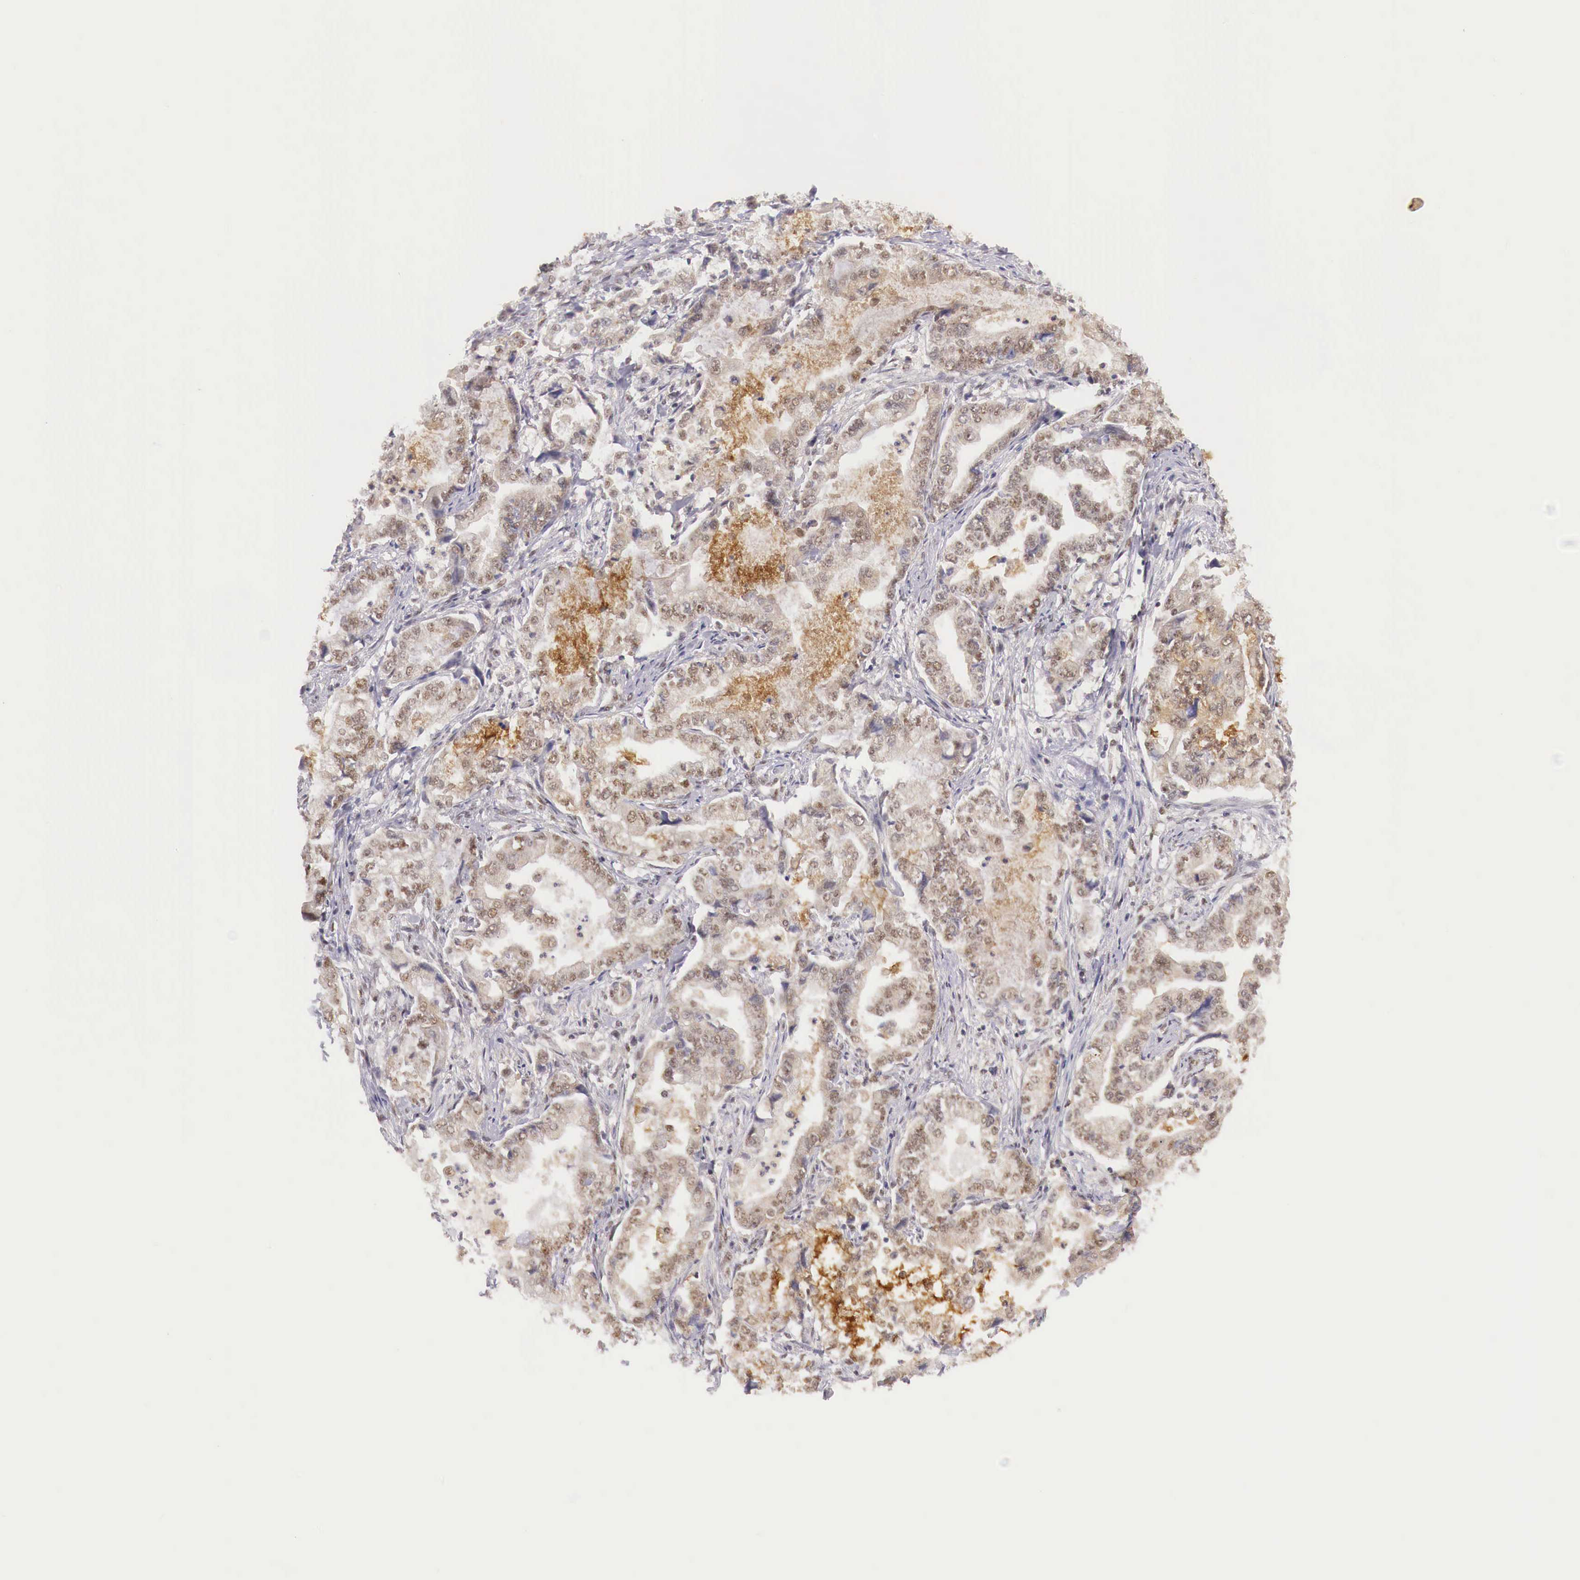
{"staining": {"intensity": "weak", "quantity": ">75%", "location": "cytoplasmic/membranous,nuclear"}, "tissue": "stomach cancer", "cell_type": "Tumor cells", "image_type": "cancer", "snomed": [{"axis": "morphology", "description": "Adenocarcinoma, NOS"}, {"axis": "topography", "description": "Pancreas"}, {"axis": "topography", "description": "Stomach, upper"}], "caption": "This histopathology image exhibits immunohistochemistry (IHC) staining of stomach adenocarcinoma, with low weak cytoplasmic/membranous and nuclear positivity in about >75% of tumor cells.", "gene": "GPKOW", "patient": {"sex": "male", "age": 77}}